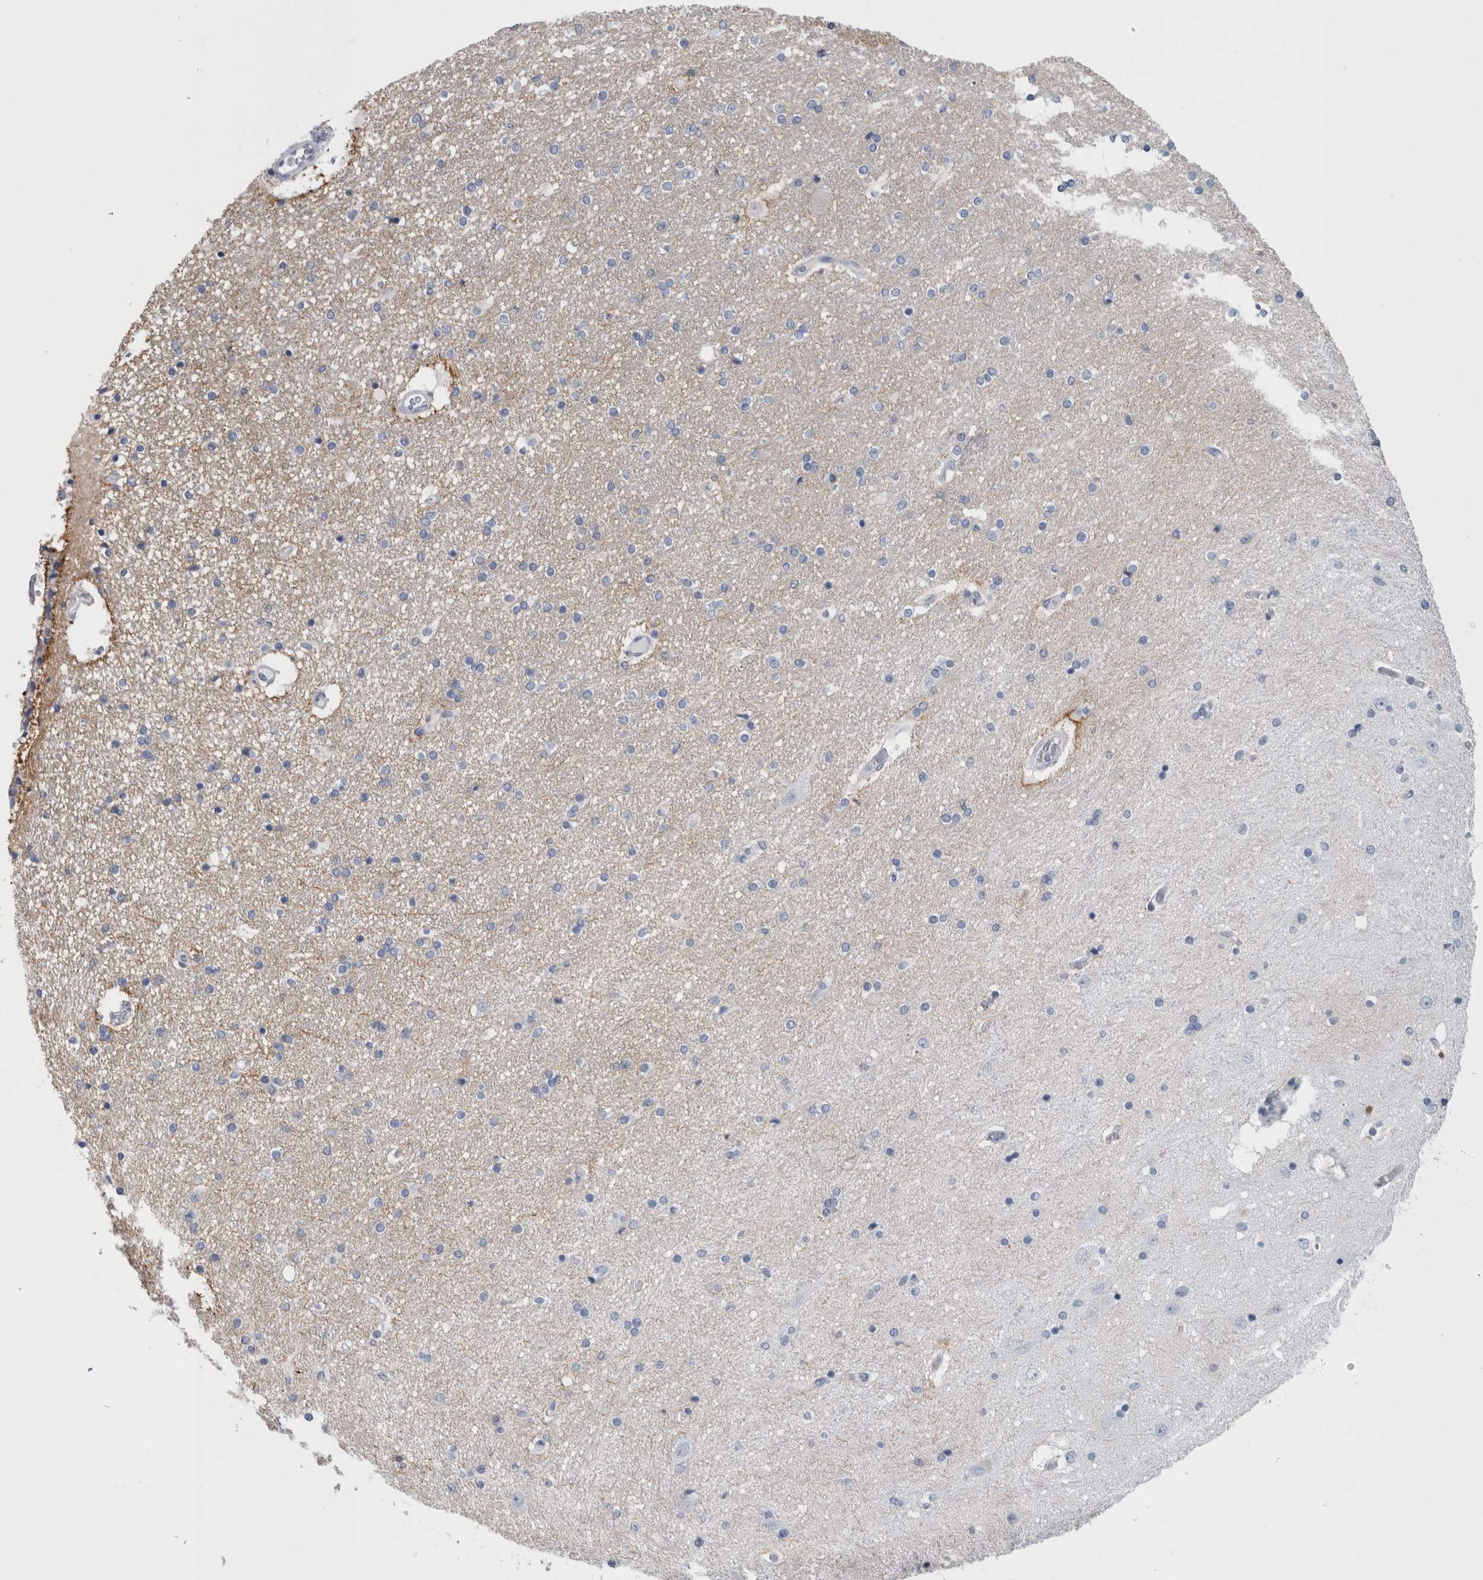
{"staining": {"intensity": "negative", "quantity": "none", "location": "none"}, "tissue": "hippocampus", "cell_type": "Glial cells", "image_type": "normal", "snomed": [{"axis": "morphology", "description": "Normal tissue, NOS"}, {"axis": "topography", "description": "Hippocampus"}], "caption": "DAB immunohistochemical staining of benign hippocampus exhibits no significant staining in glial cells.", "gene": "ANKFY1", "patient": {"sex": "female", "age": 54}}